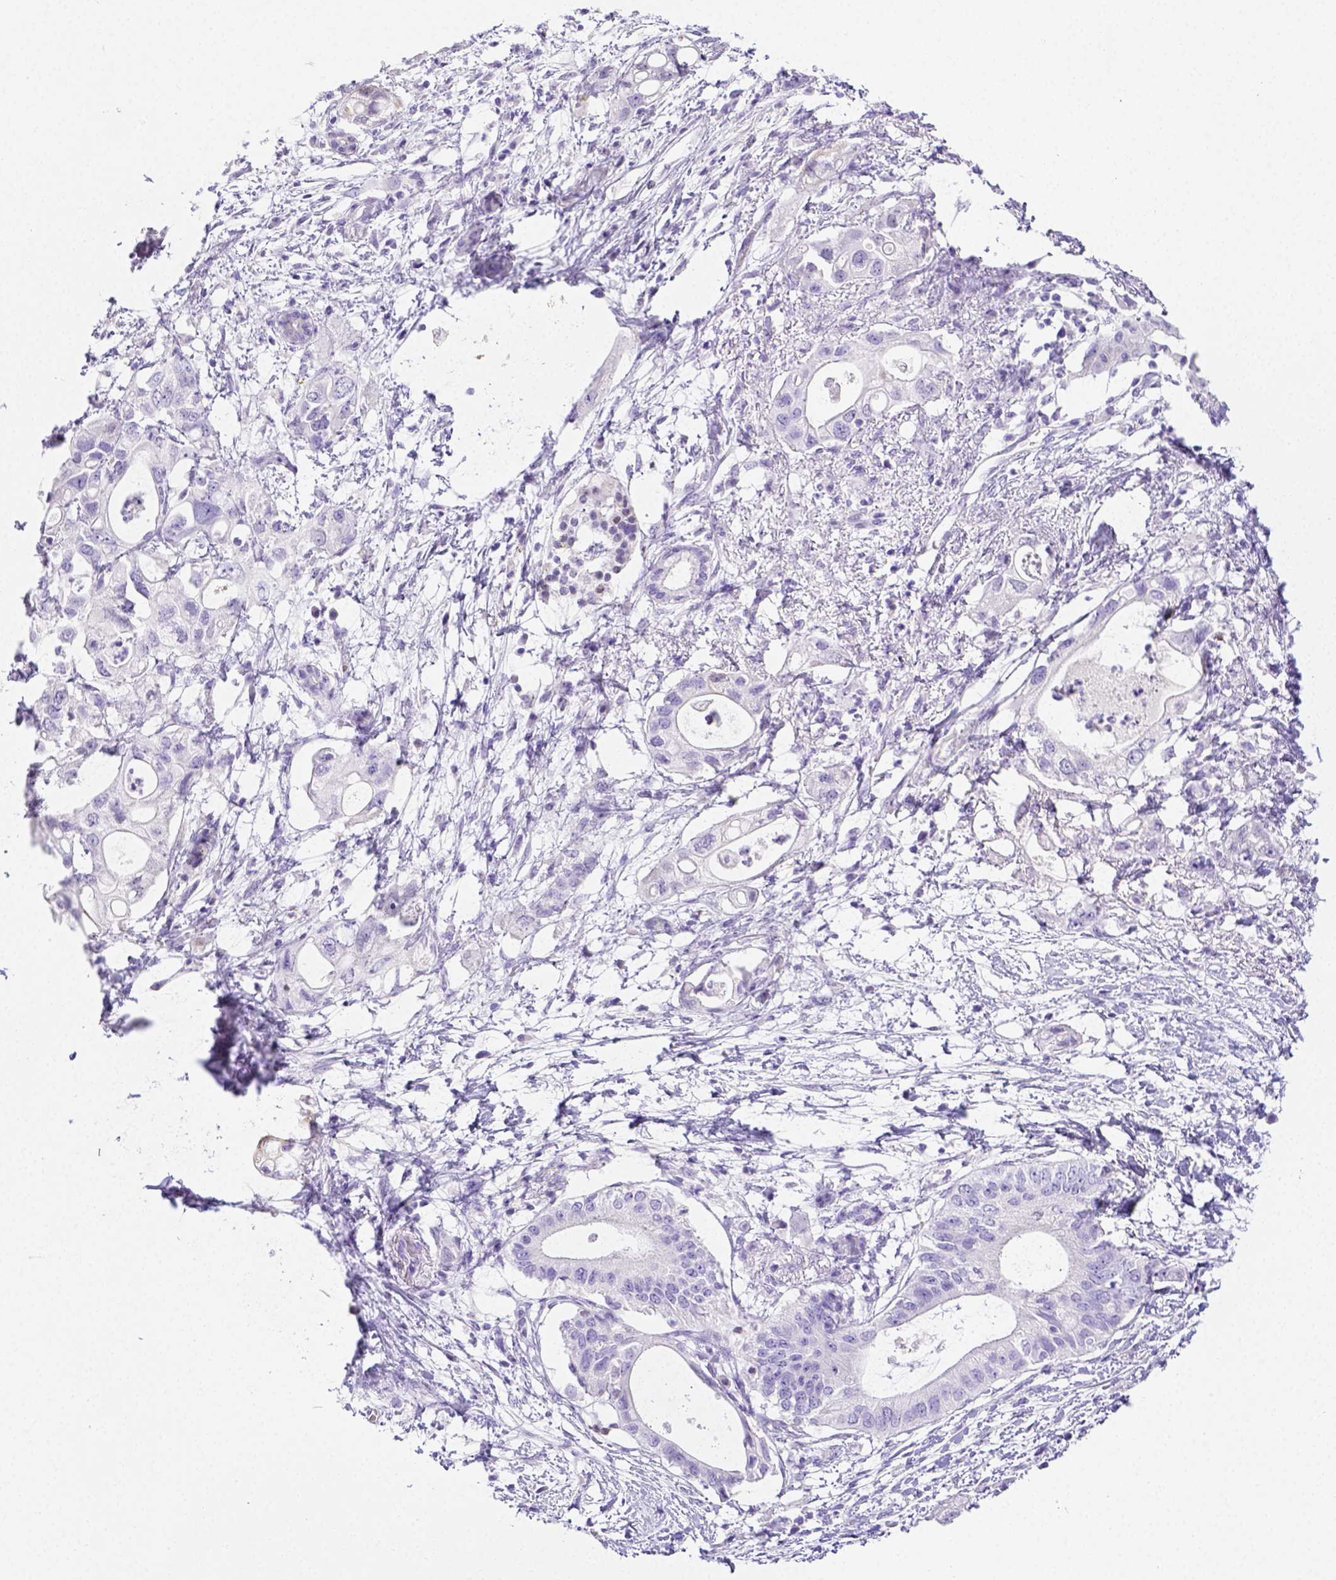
{"staining": {"intensity": "negative", "quantity": "none", "location": "none"}, "tissue": "pancreatic cancer", "cell_type": "Tumor cells", "image_type": "cancer", "snomed": [{"axis": "morphology", "description": "Adenocarcinoma, NOS"}, {"axis": "topography", "description": "Pancreas"}], "caption": "IHC photomicrograph of neoplastic tissue: pancreatic cancer stained with DAB reveals no significant protein expression in tumor cells. Brightfield microscopy of IHC stained with DAB (3,3'-diaminobenzidine) (brown) and hematoxylin (blue), captured at high magnification.", "gene": "ARHGAP36", "patient": {"sex": "female", "age": 72}}